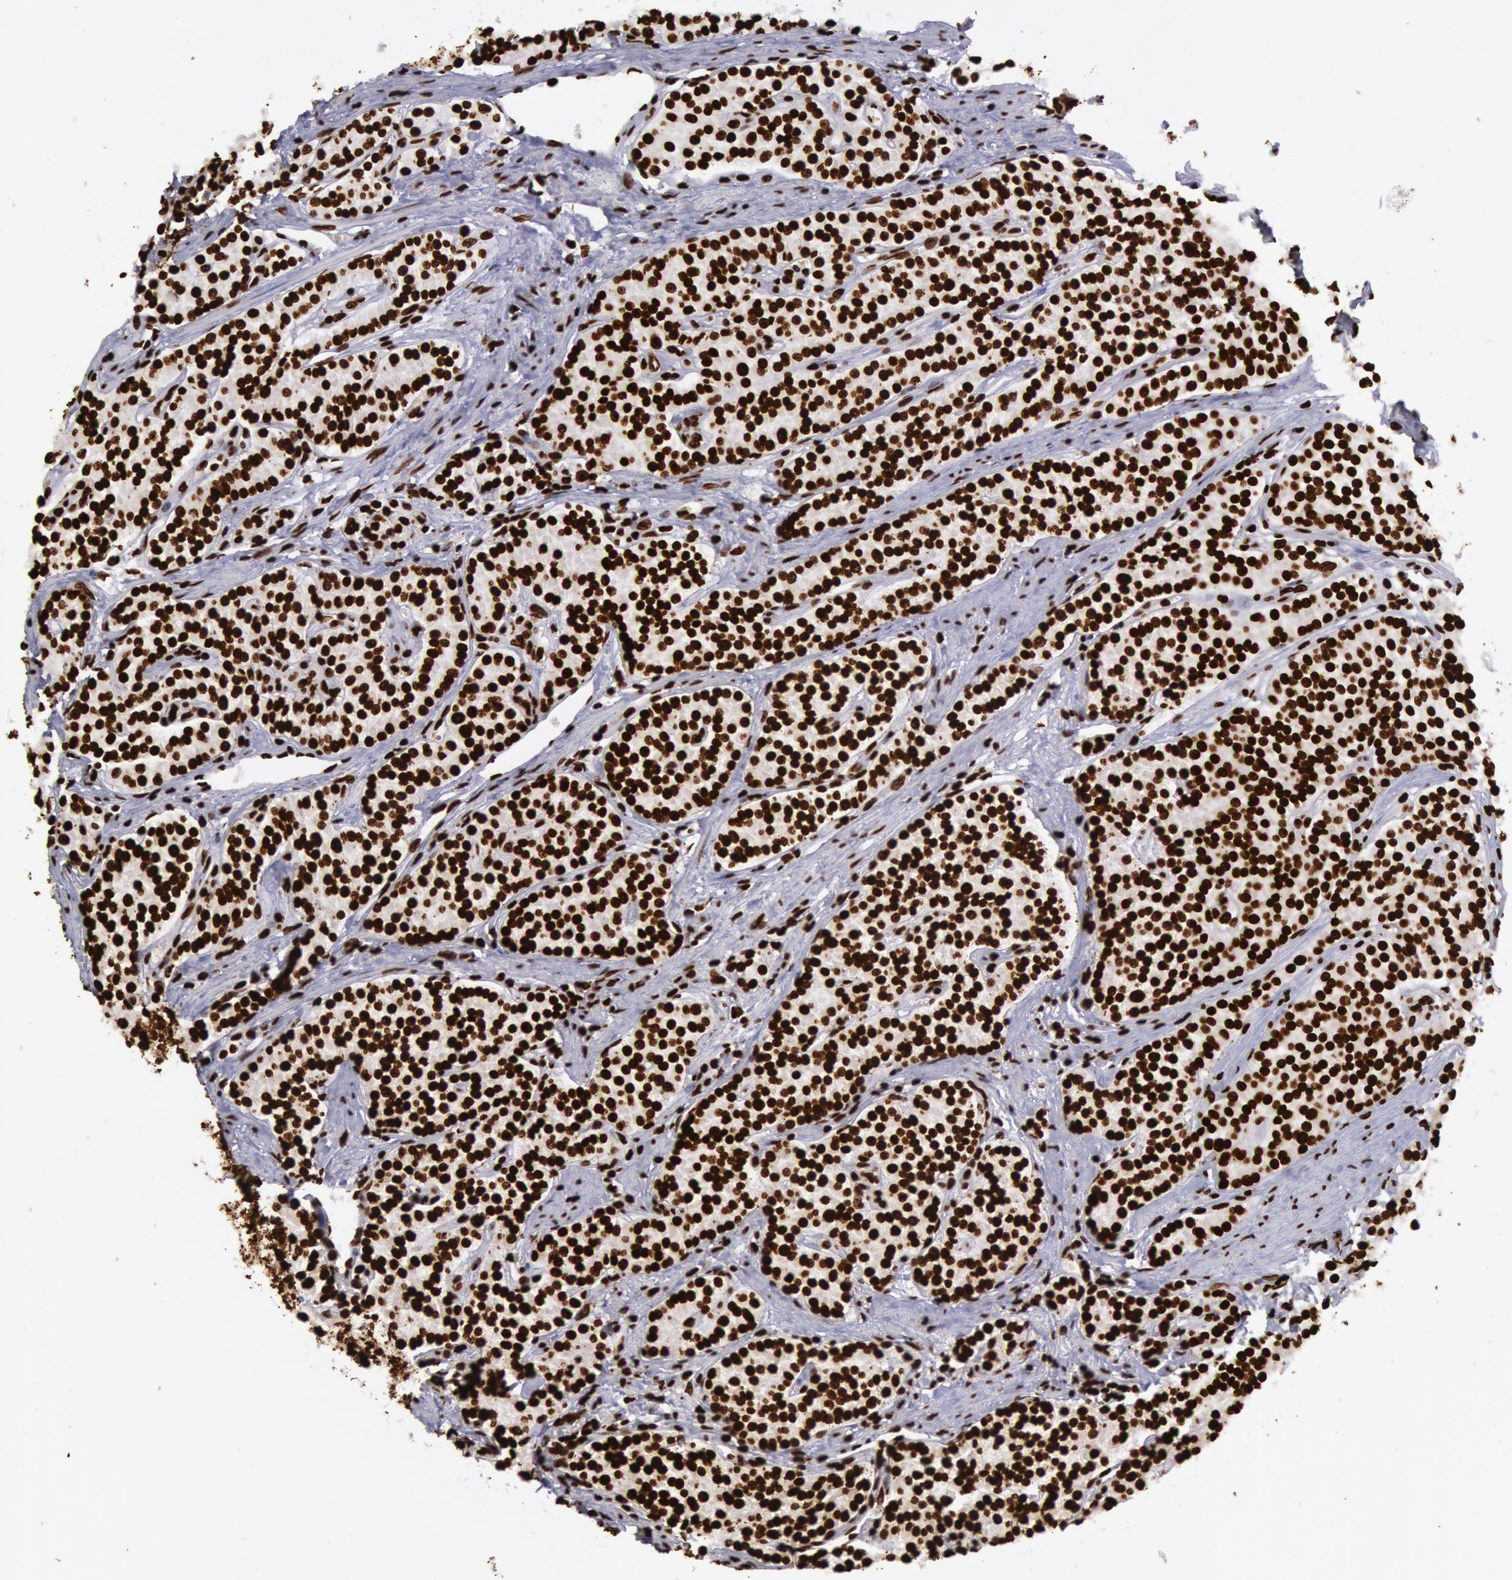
{"staining": {"intensity": "strong", "quantity": ">75%", "location": "nuclear"}, "tissue": "carcinoid", "cell_type": "Tumor cells", "image_type": "cancer", "snomed": [{"axis": "morphology", "description": "Carcinoid, malignant, NOS"}, {"axis": "topography", "description": "Stomach"}], "caption": "Strong nuclear positivity for a protein is identified in about >75% of tumor cells of malignant carcinoid using immunohistochemistry.", "gene": "H3-4", "patient": {"sex": "female", "age": 76}}